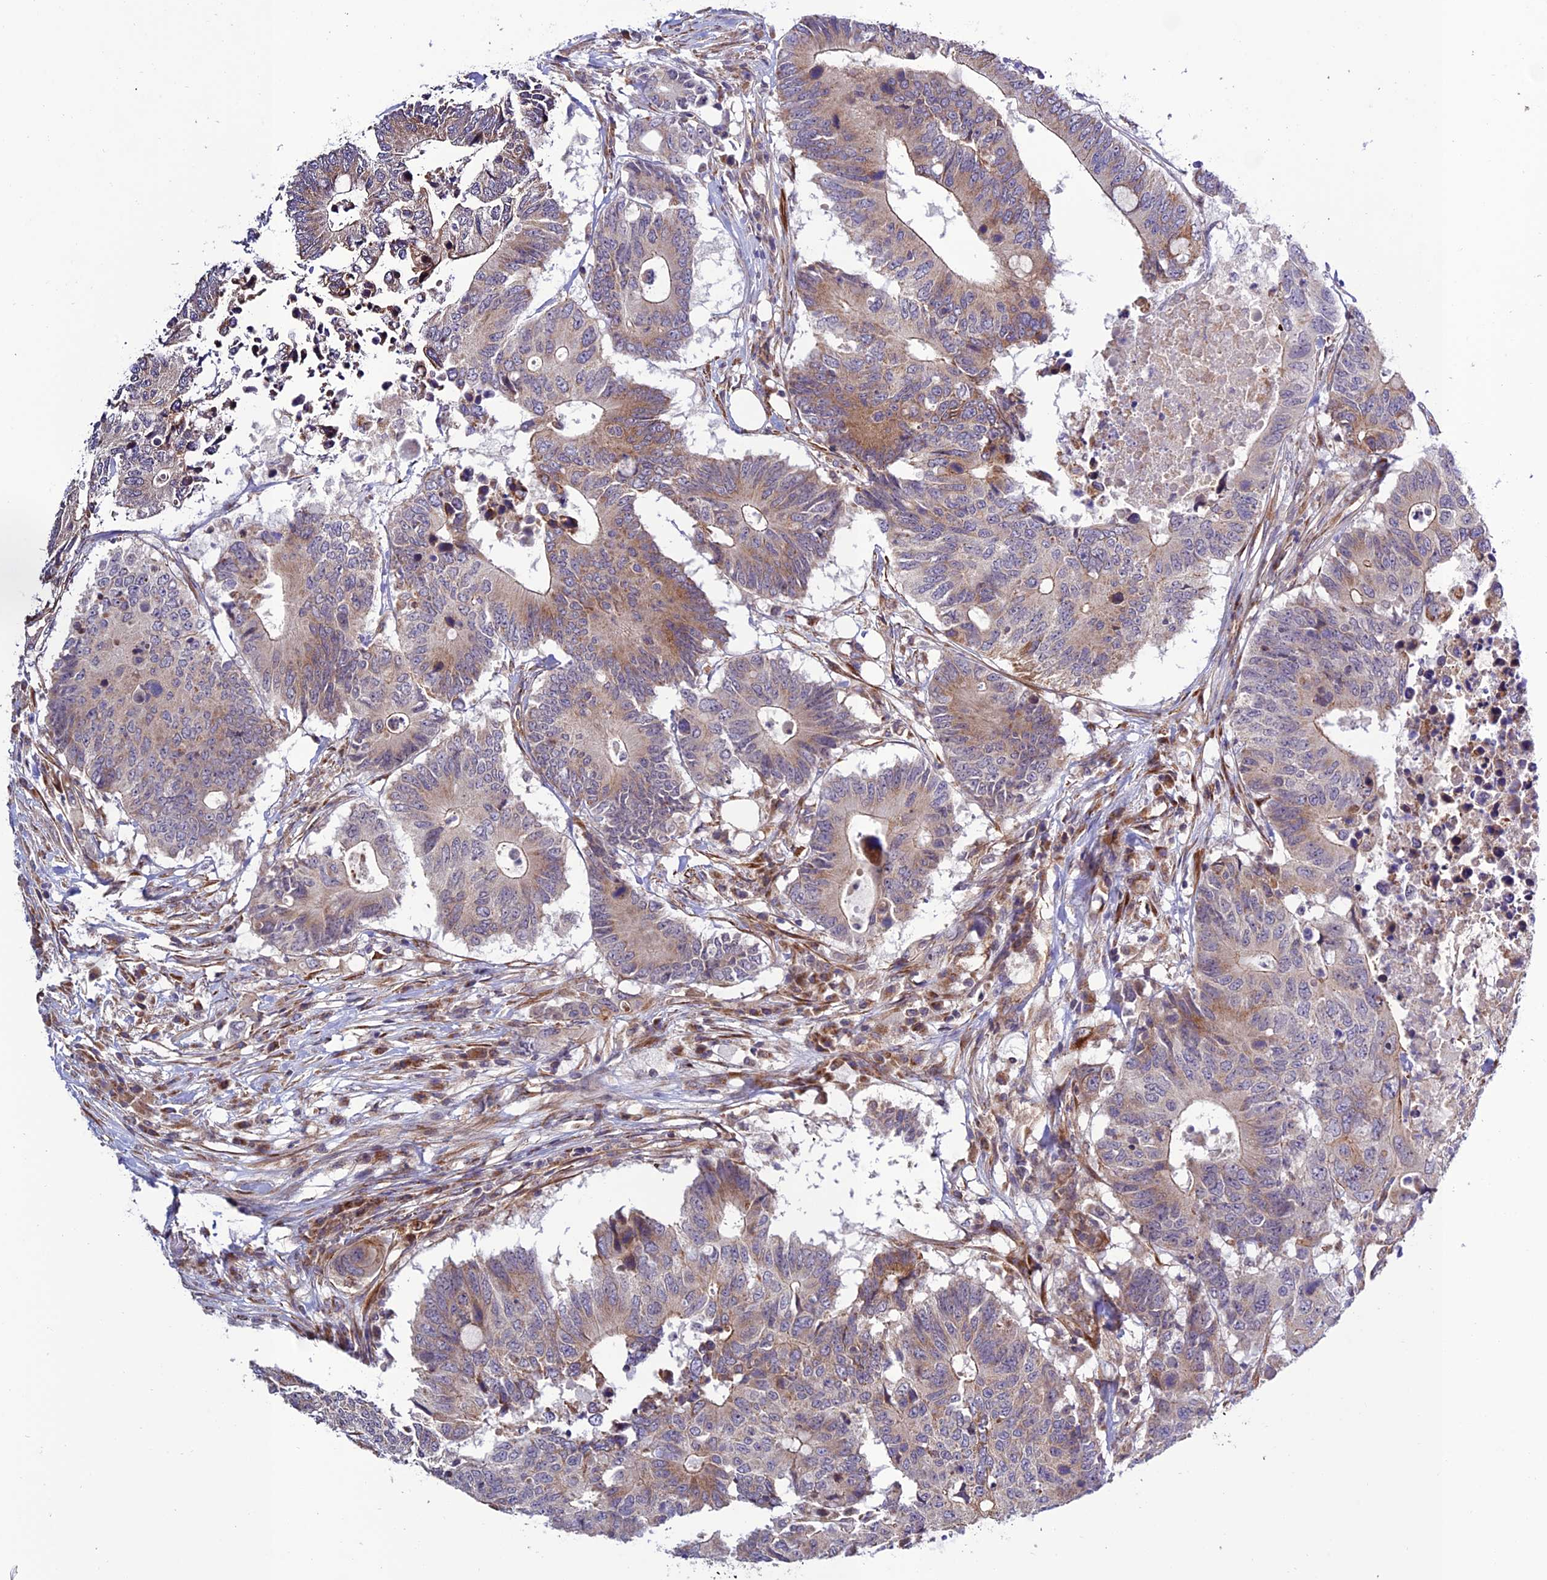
{"staining": {"intensity": "moderate", "quantity": "<25%", "location": "cytoplasmic/membranous"}, "tissue": "colorectal cancer", "cell_type": "Tumor cells", "image_type": "cancer", "snomed": [{"axis": "morphology", "description": "Adenocarcinoma, NOS"}, {"axis": "topography", "description": "Colon"}], "caption": "A brown stain shows moderate cytoplasmic/membranous staining of a protein in colorectal cancer tumor cells. Nuclei are stained in blue.", "gene": "TNIP3", "patient": {"sex": "male", "age": 71}}